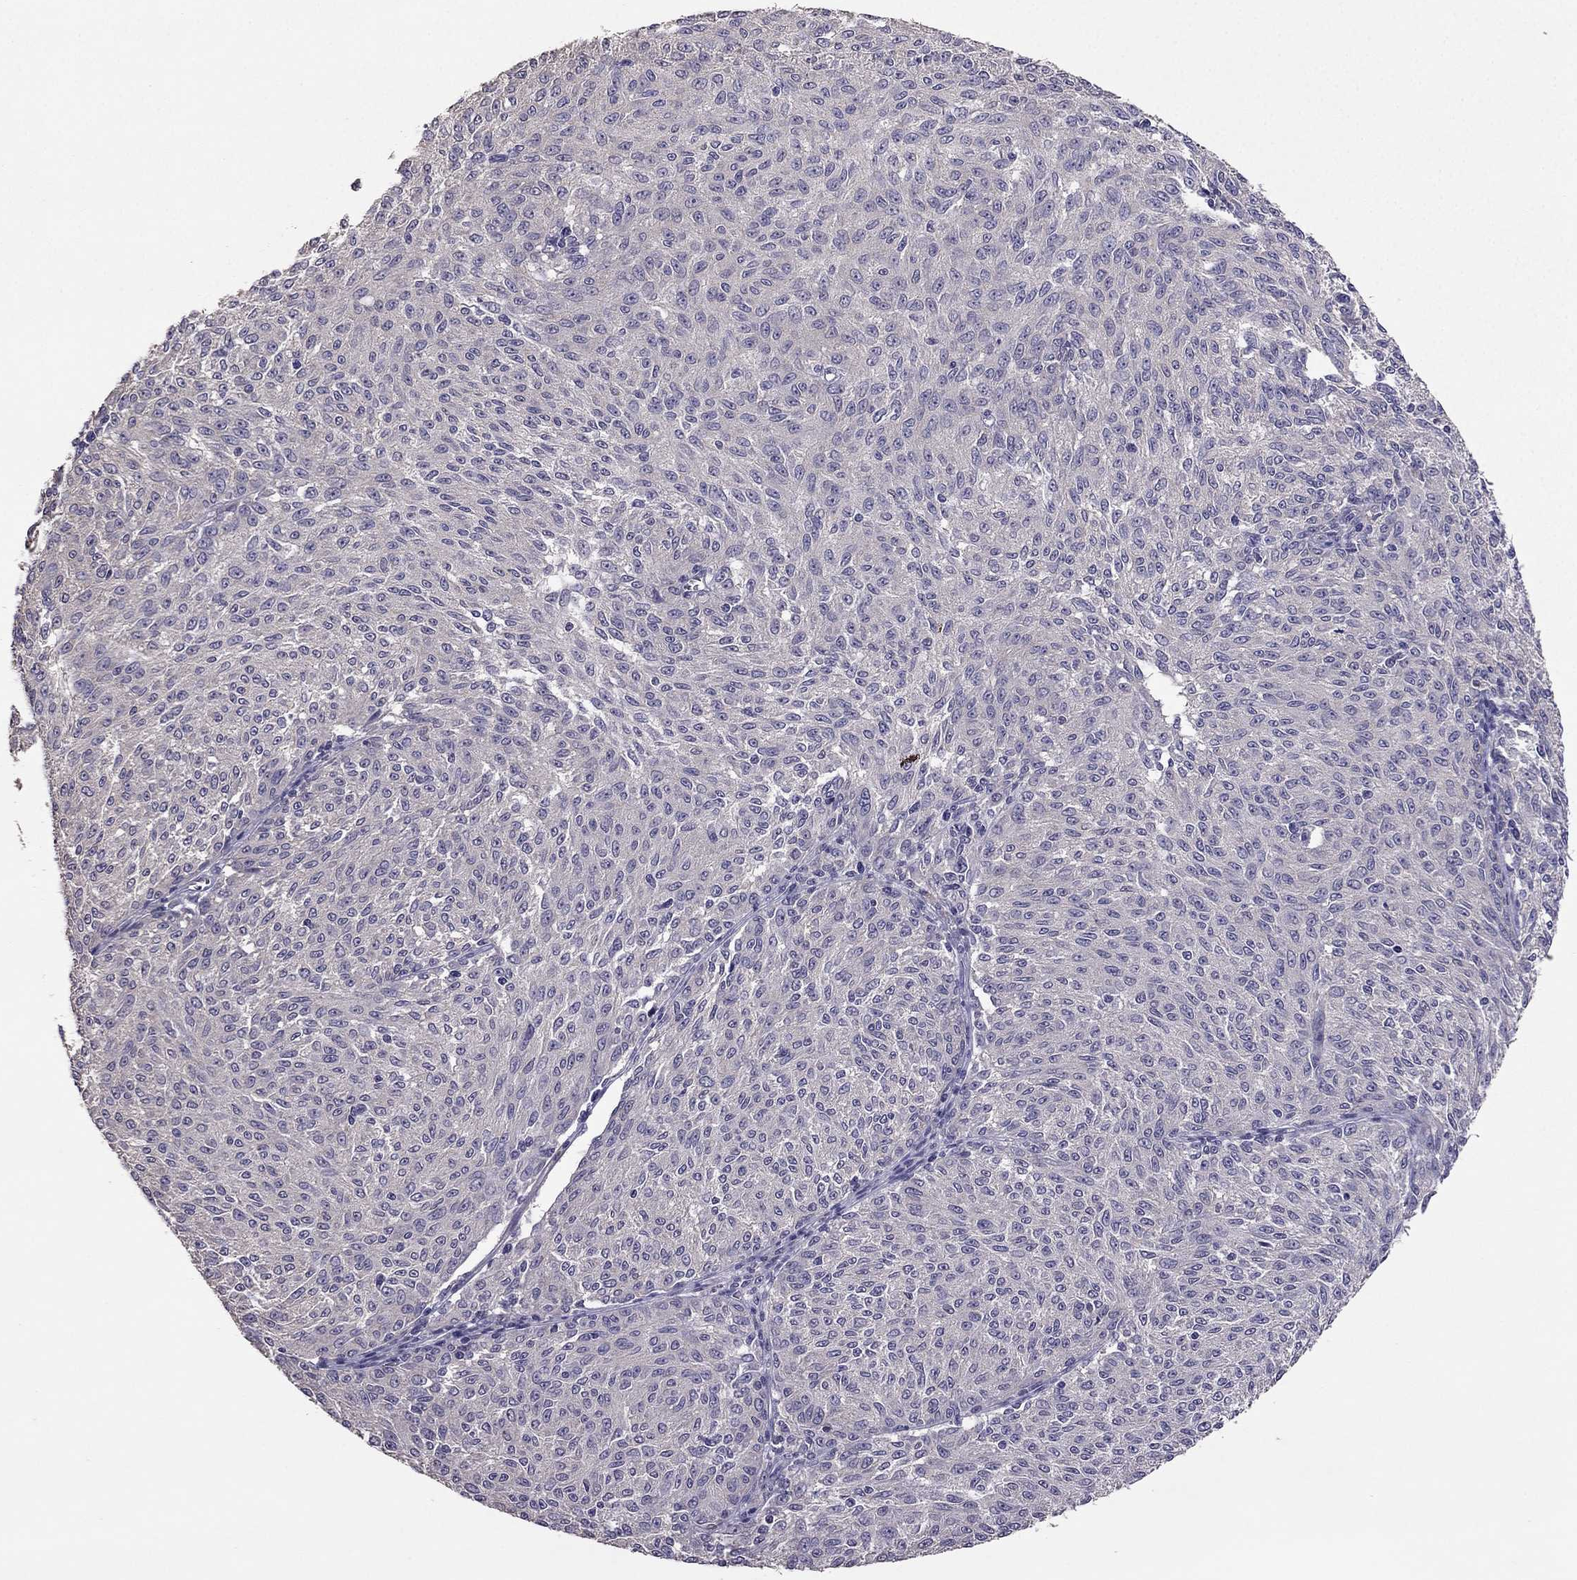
{"staining": {"intensity": "negative", "quantity": "none", "location": "none"}, "tissue": "melanoma", "cell_type": "Tumor cells", "image_type": "cancer", "snomed": [{"axis": "morphology", "description": "Malignant melanoma, NOS"}, {"axis": "topography", "description": "Skin"}], "caption": "A micrograph of malignant melanoma stained for a protein exhibits no brown staining in tumor cells.", "gene": "RFLNB", "patient": {"sex": "female", "age": 72}}